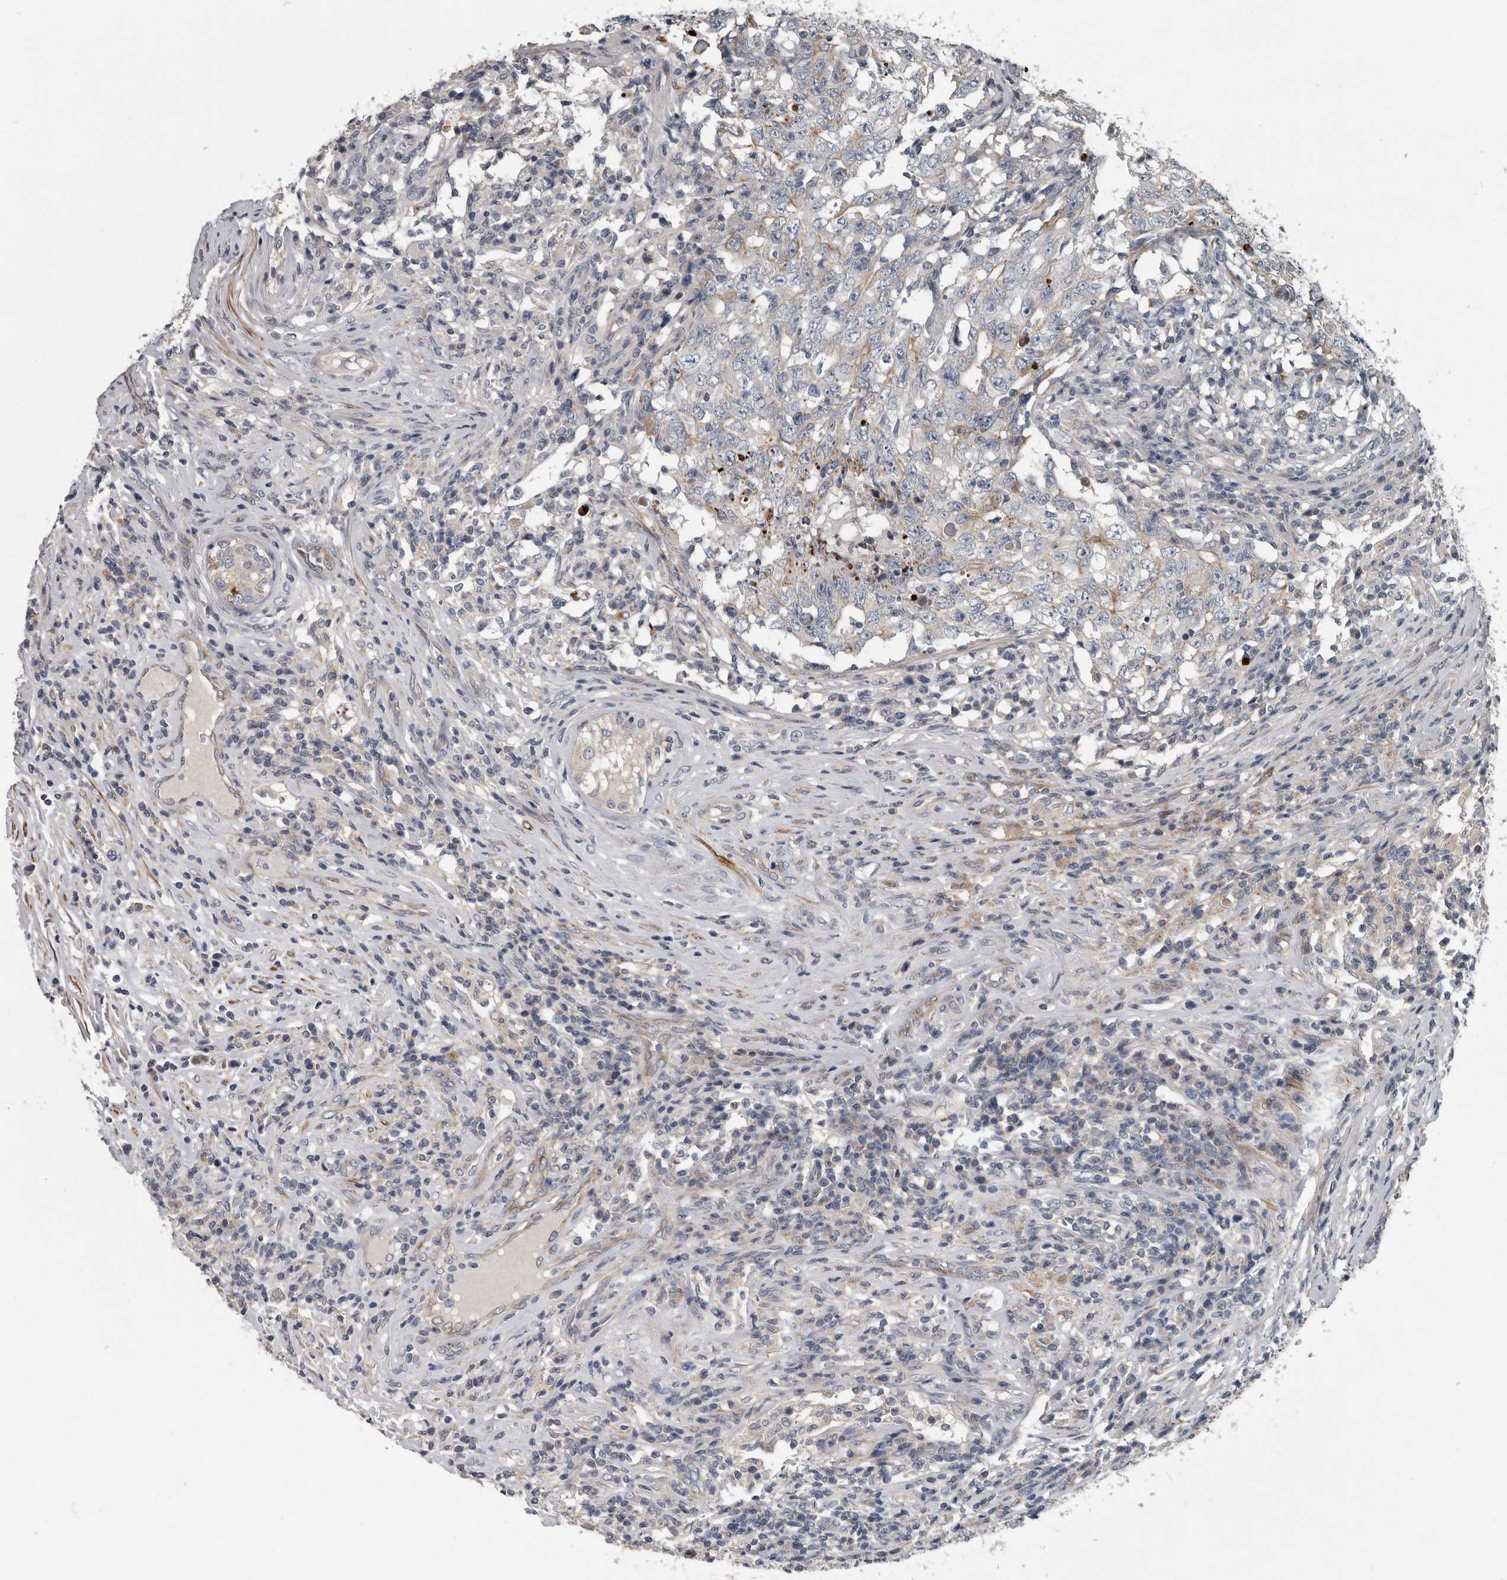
{"staining": {"intensity": "weak", "quantity": "<25%", "location": "cytoplasmic/membranous"}, "tissue": "testis cancer", "cell_type": "Tumor cells", "image_type": "cancer", "snomed": [{"axis": "morphology", "description": "Carcinoma, Embryonal, NOS"}, {"axis": "topography", "description": "Testis"}], "caption": "This is an immunohistochemistry micrograph of human testis cancer (embryonal carcinoma). There is no positivity in tumor cells.", "gene": "DPY19L4", "patient": {"sex": "male", "age": 26}}